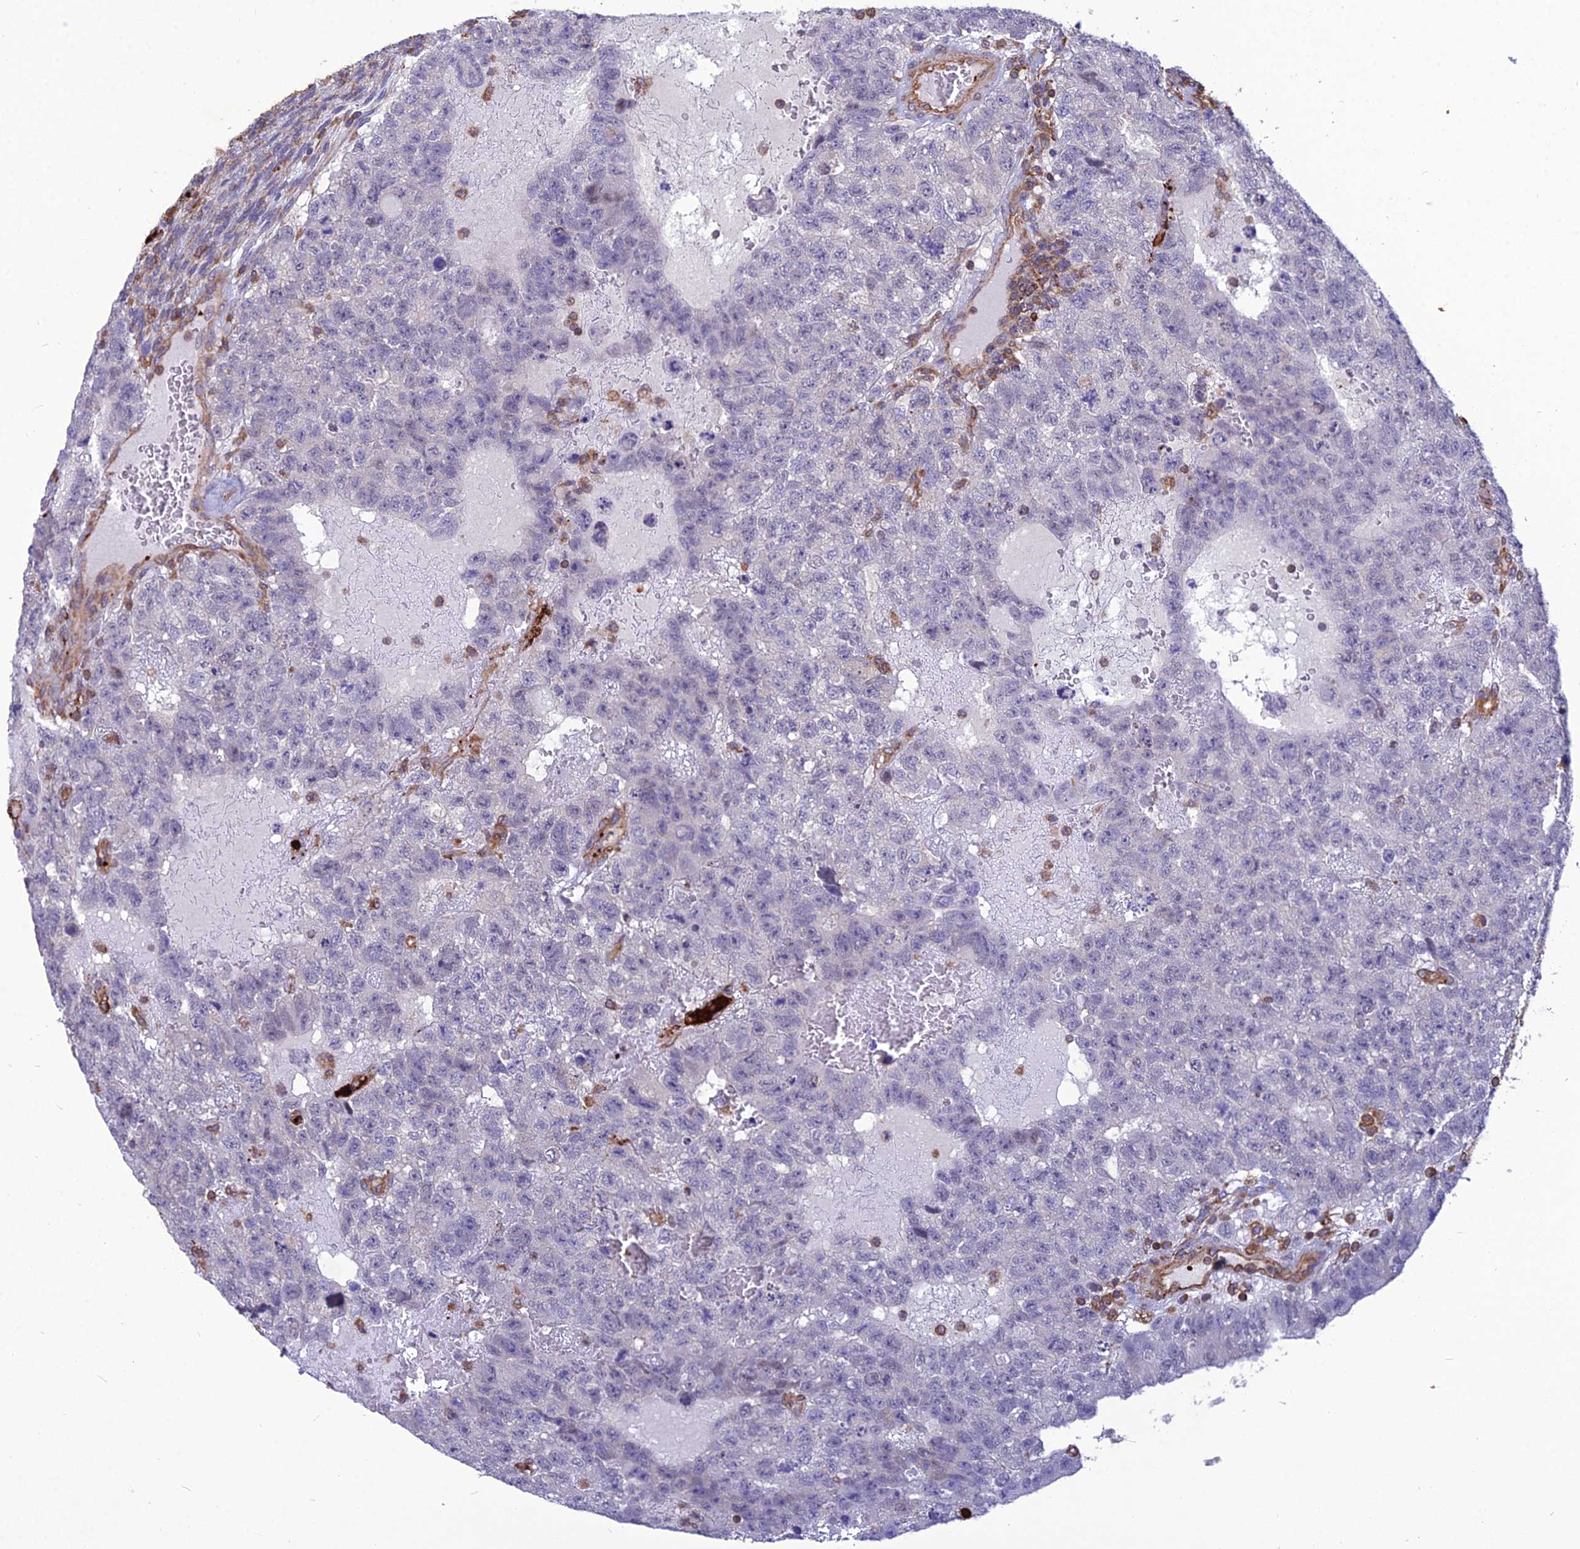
{"staining": {"intensity": "negative", "quantity": "none", "location": "none"}, "tissue": "testis cancer", "cell_type": "Tumor cells", "image_type": "cancer", "snomed": [{"axis": "morphology", "description": "Carcinoma, Embryonal, NOS"}, {"axis": "topography", "description": "Testis"}], "caption": "A micrograph of testis cancer (embryonal carcinoma) stained for a protein shows no brown staining in tumor cells. (Immunohistochemistry, brightfield microscopy, high magnification).", "gene": "PSMD11", "patient": {"sex": "male", "age": 26}}